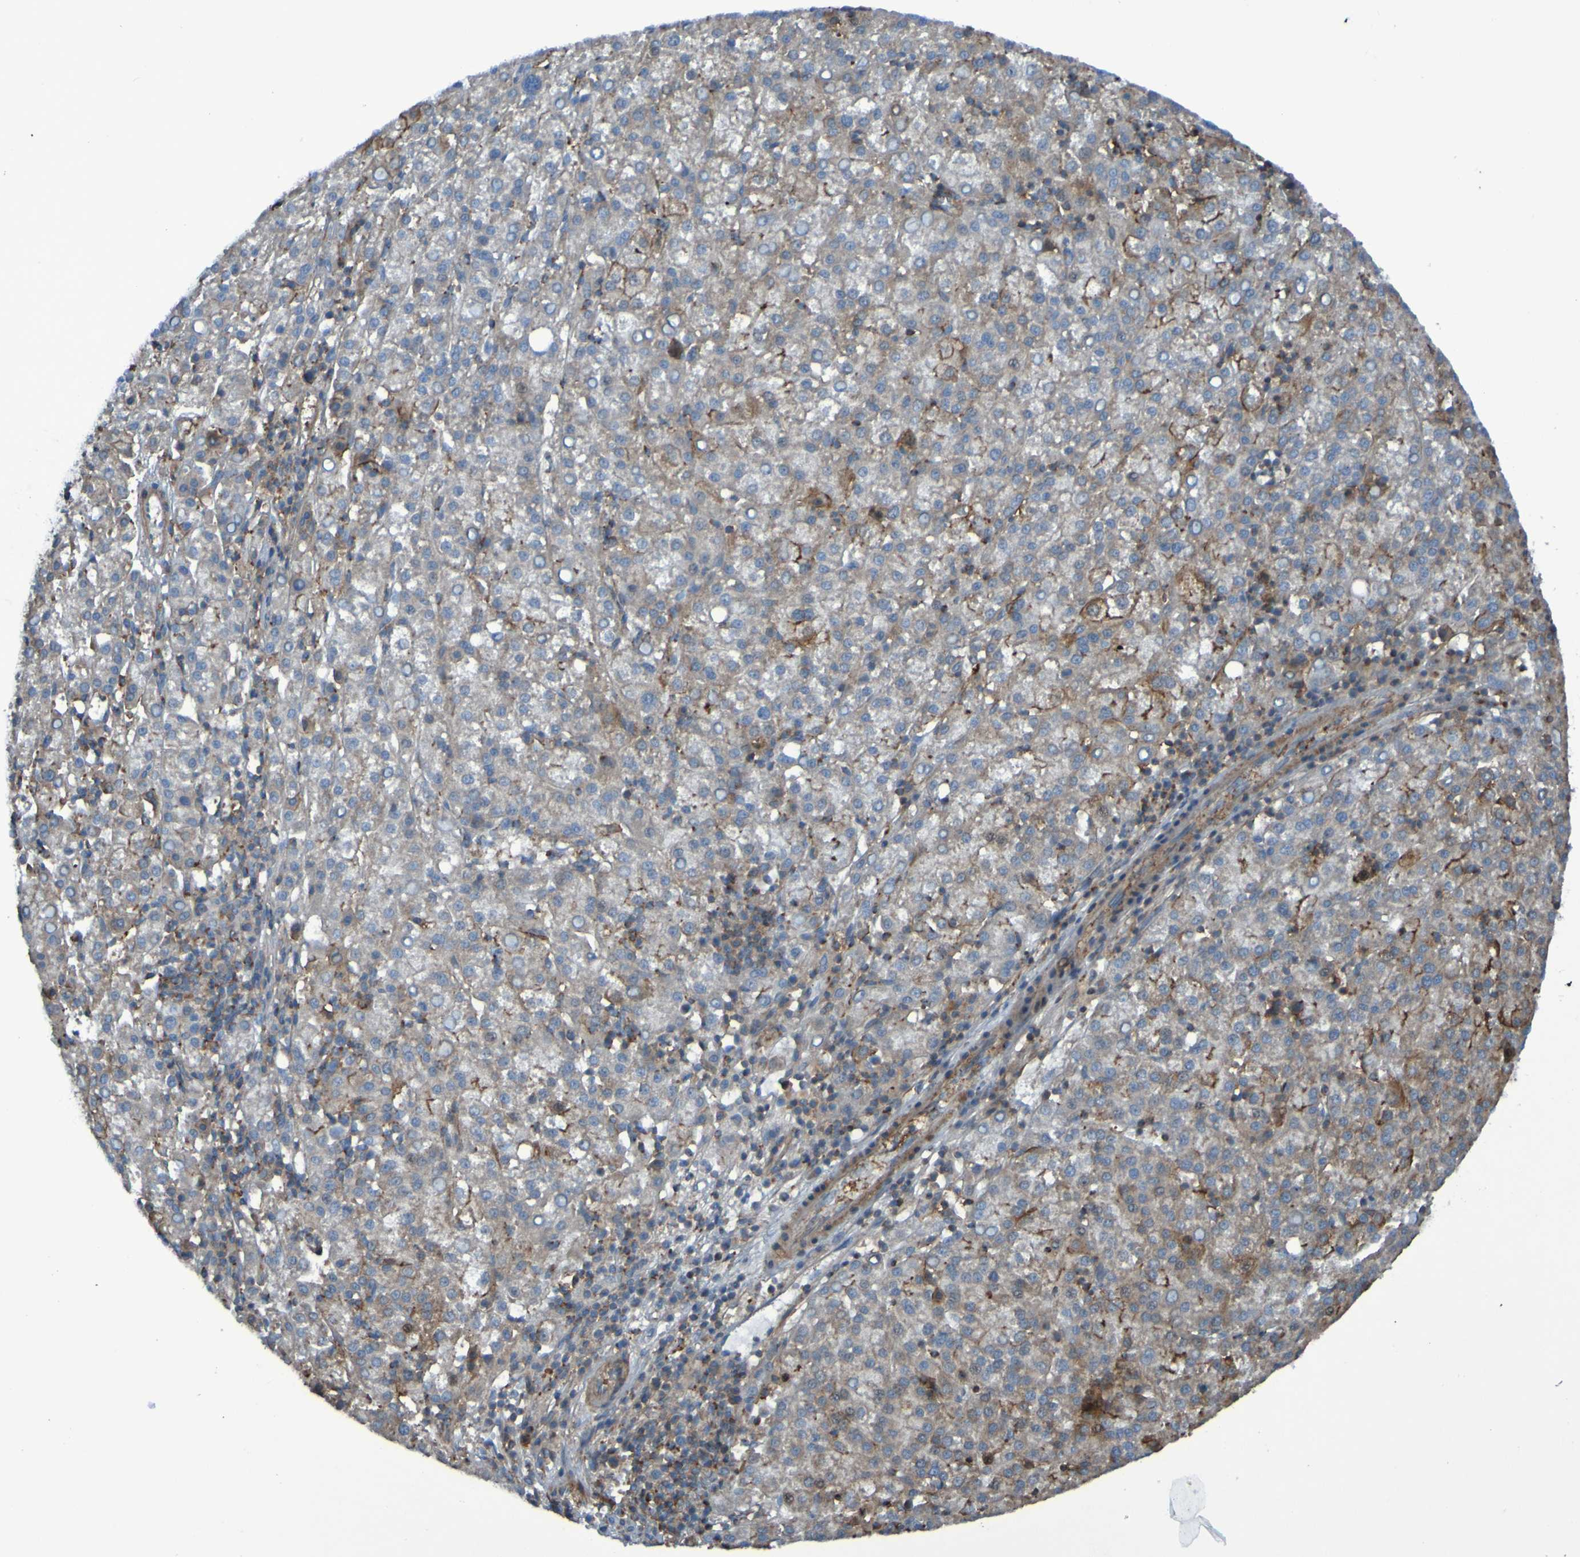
{"staining": {"intensity": "weak", "quantity": ">75%", "location": "cytoplasmic/membranous"}, "tissue": "liver cancer", "cell_type": "Tumor cells", "image_type": "cancer", "snomed": [{"axis": "morphology", "description": "Carcinoma, Hepatocellular, NOS"}, {"axis": "topography", "description": "Liver"}], "caption": "Protein staining by immunohistochemistry displays weak cytoplasmic/membranous positivity in about >75% of tumor cells in liver hepatocellular carcinoma.", "gene": "PDGFB", "patient": {"sex": "female", "age": 58}}